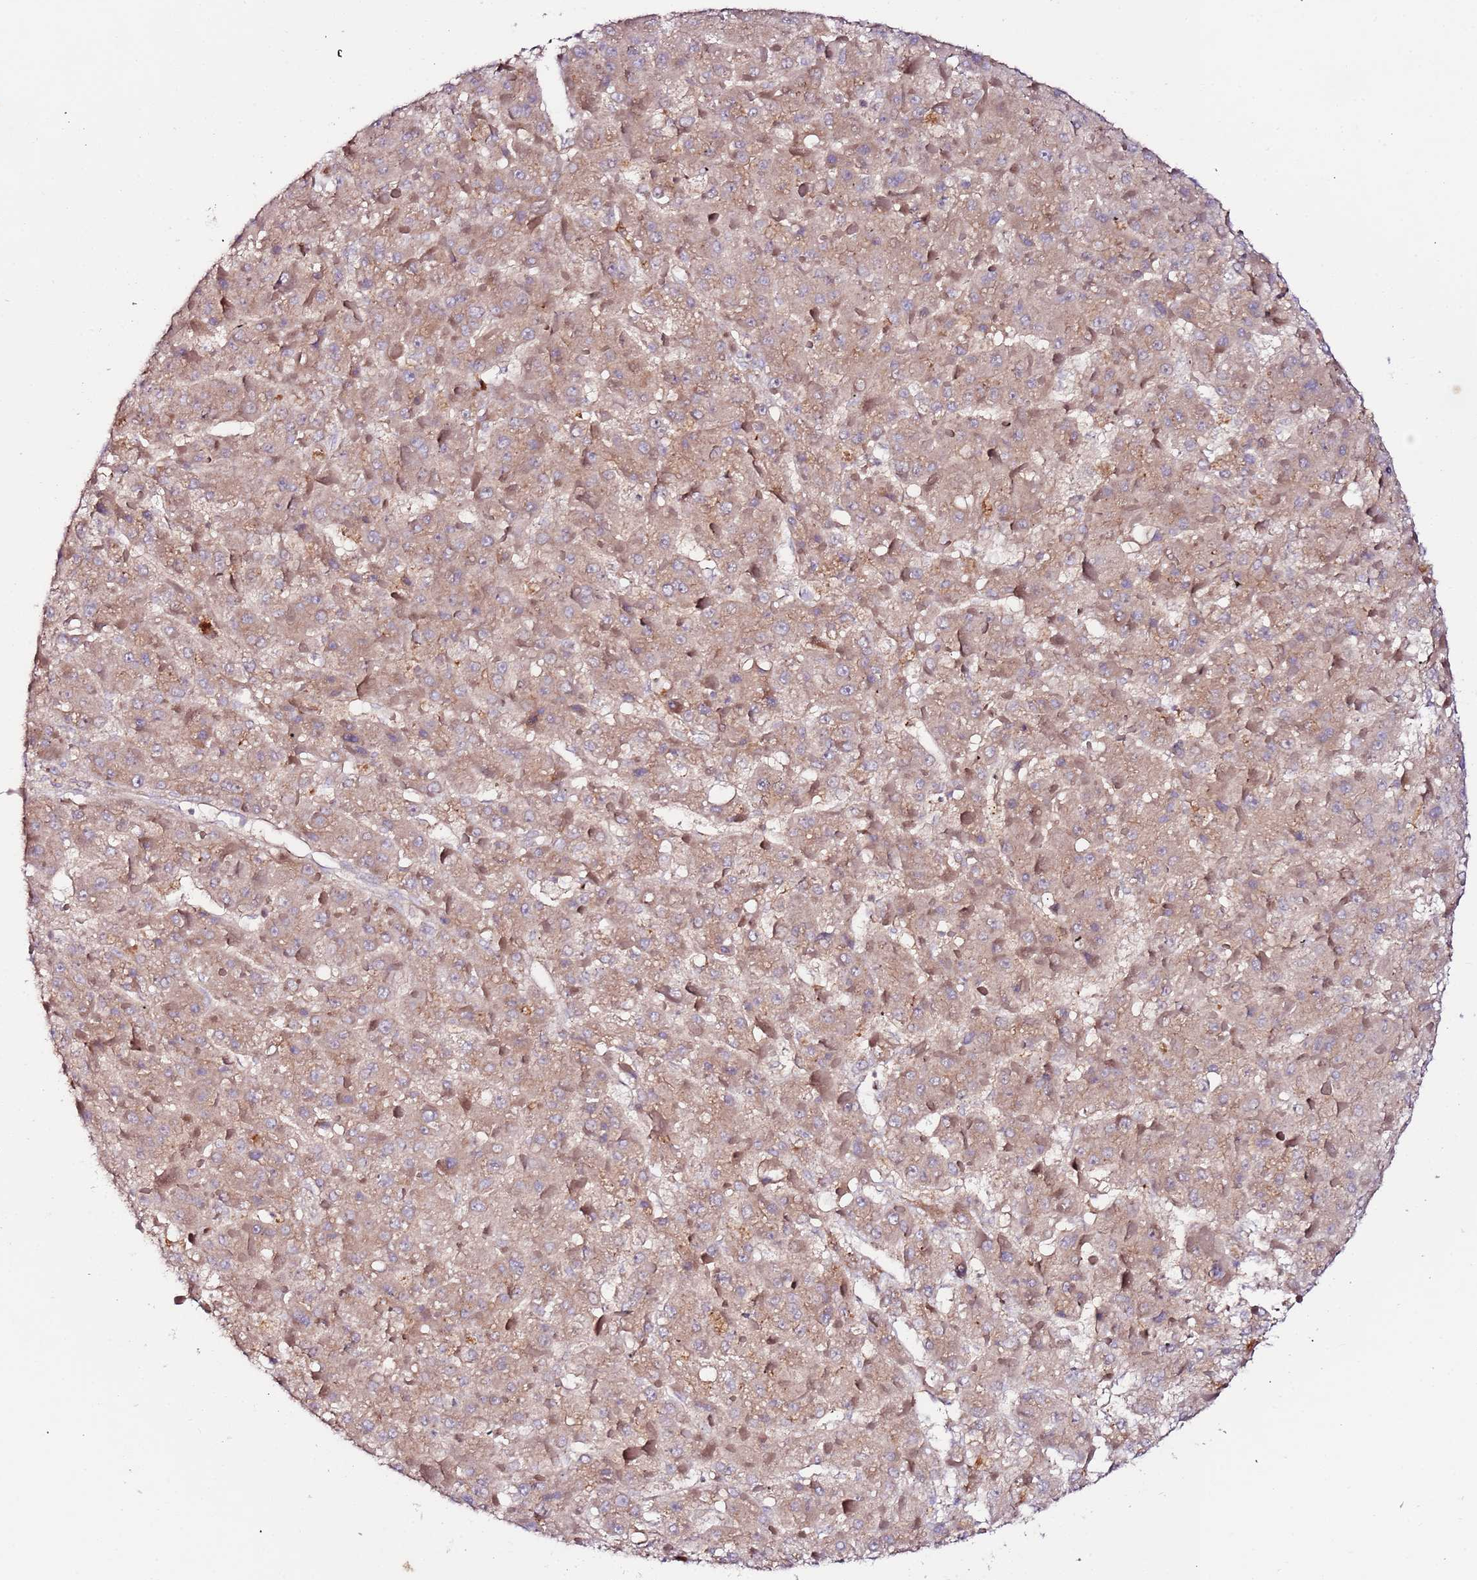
{"staining": {"intensity": "moderate", "quantity": ">75%", "location": "cytoplasmic/membranous"}, "tissue": "liver cancer", "cell_type": "Tumor cells", "image_type": "cancer", "snomed": [{"axis": "morphology", "description": "Carcinoma, Hepatocellular, NOS"}, {"axis": "topography", "description": "Liver"}], "caption": "Immunohistochemical staining of liver cancer (hepatocellular carcinoma) exhibits moderate cytoplasmic/membranous protein positivity in approximately >75% of tumor cells.", "gene": "FLVCR1", "patient": {"sex": "female", "age": 73}}